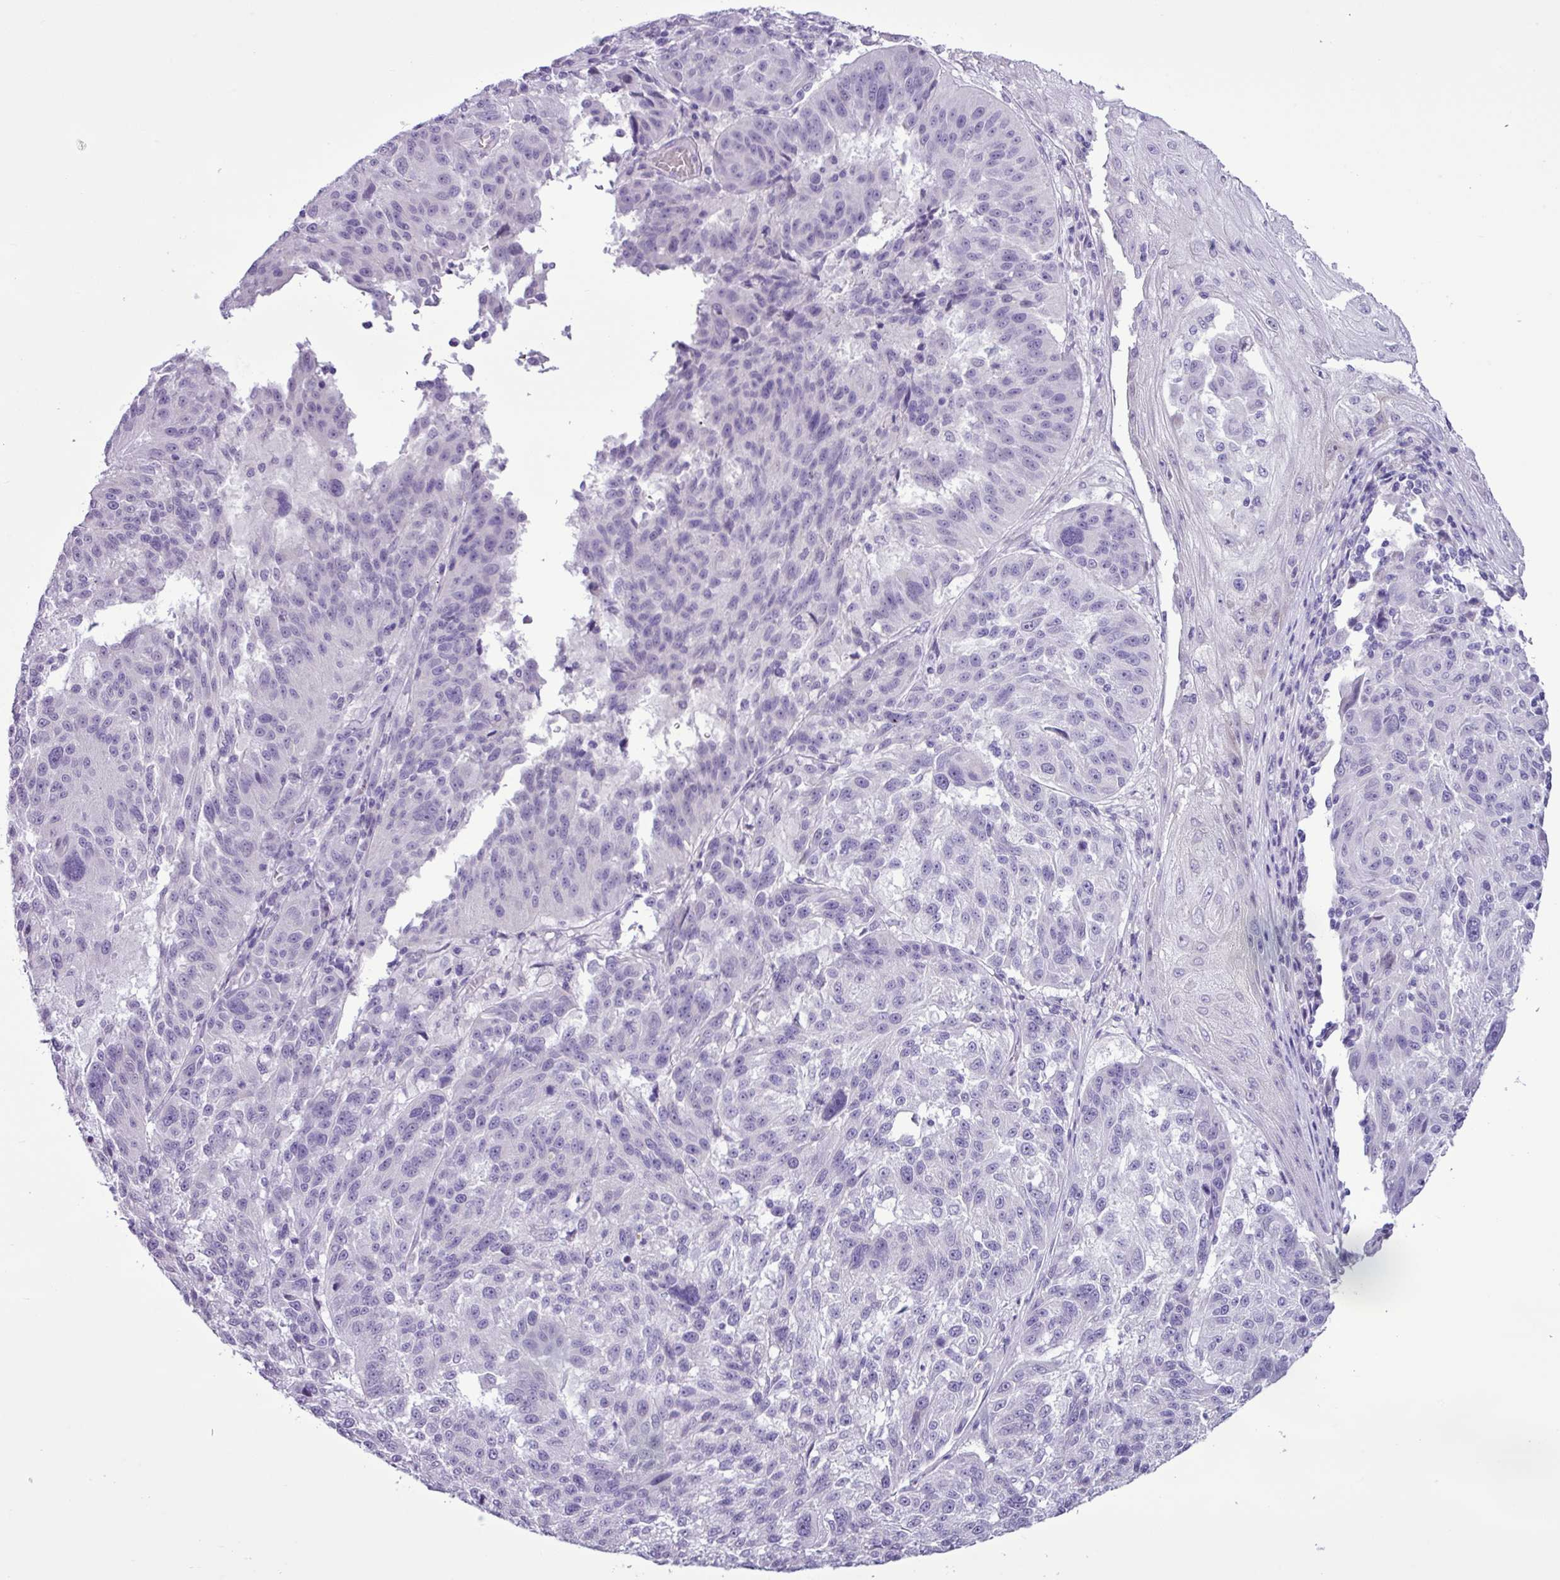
{"staining": {"intensity": "negative", "quantity": "none", "location": "none"}, "tissue": "melanoma", "cell_type": "Tumor cells", "image_type": "cancer", "snomed": [{"axis": "morphology", "description": "Malignant melanoma, NOS"}, {"axis": "topography", "description": "Skin"}], "caption": "Photomicrograph shows no significant protein staining in tumor cells of melanoma.", "gene": "ALDH3A1", "patient": {"sex": "male", "age": 53}}